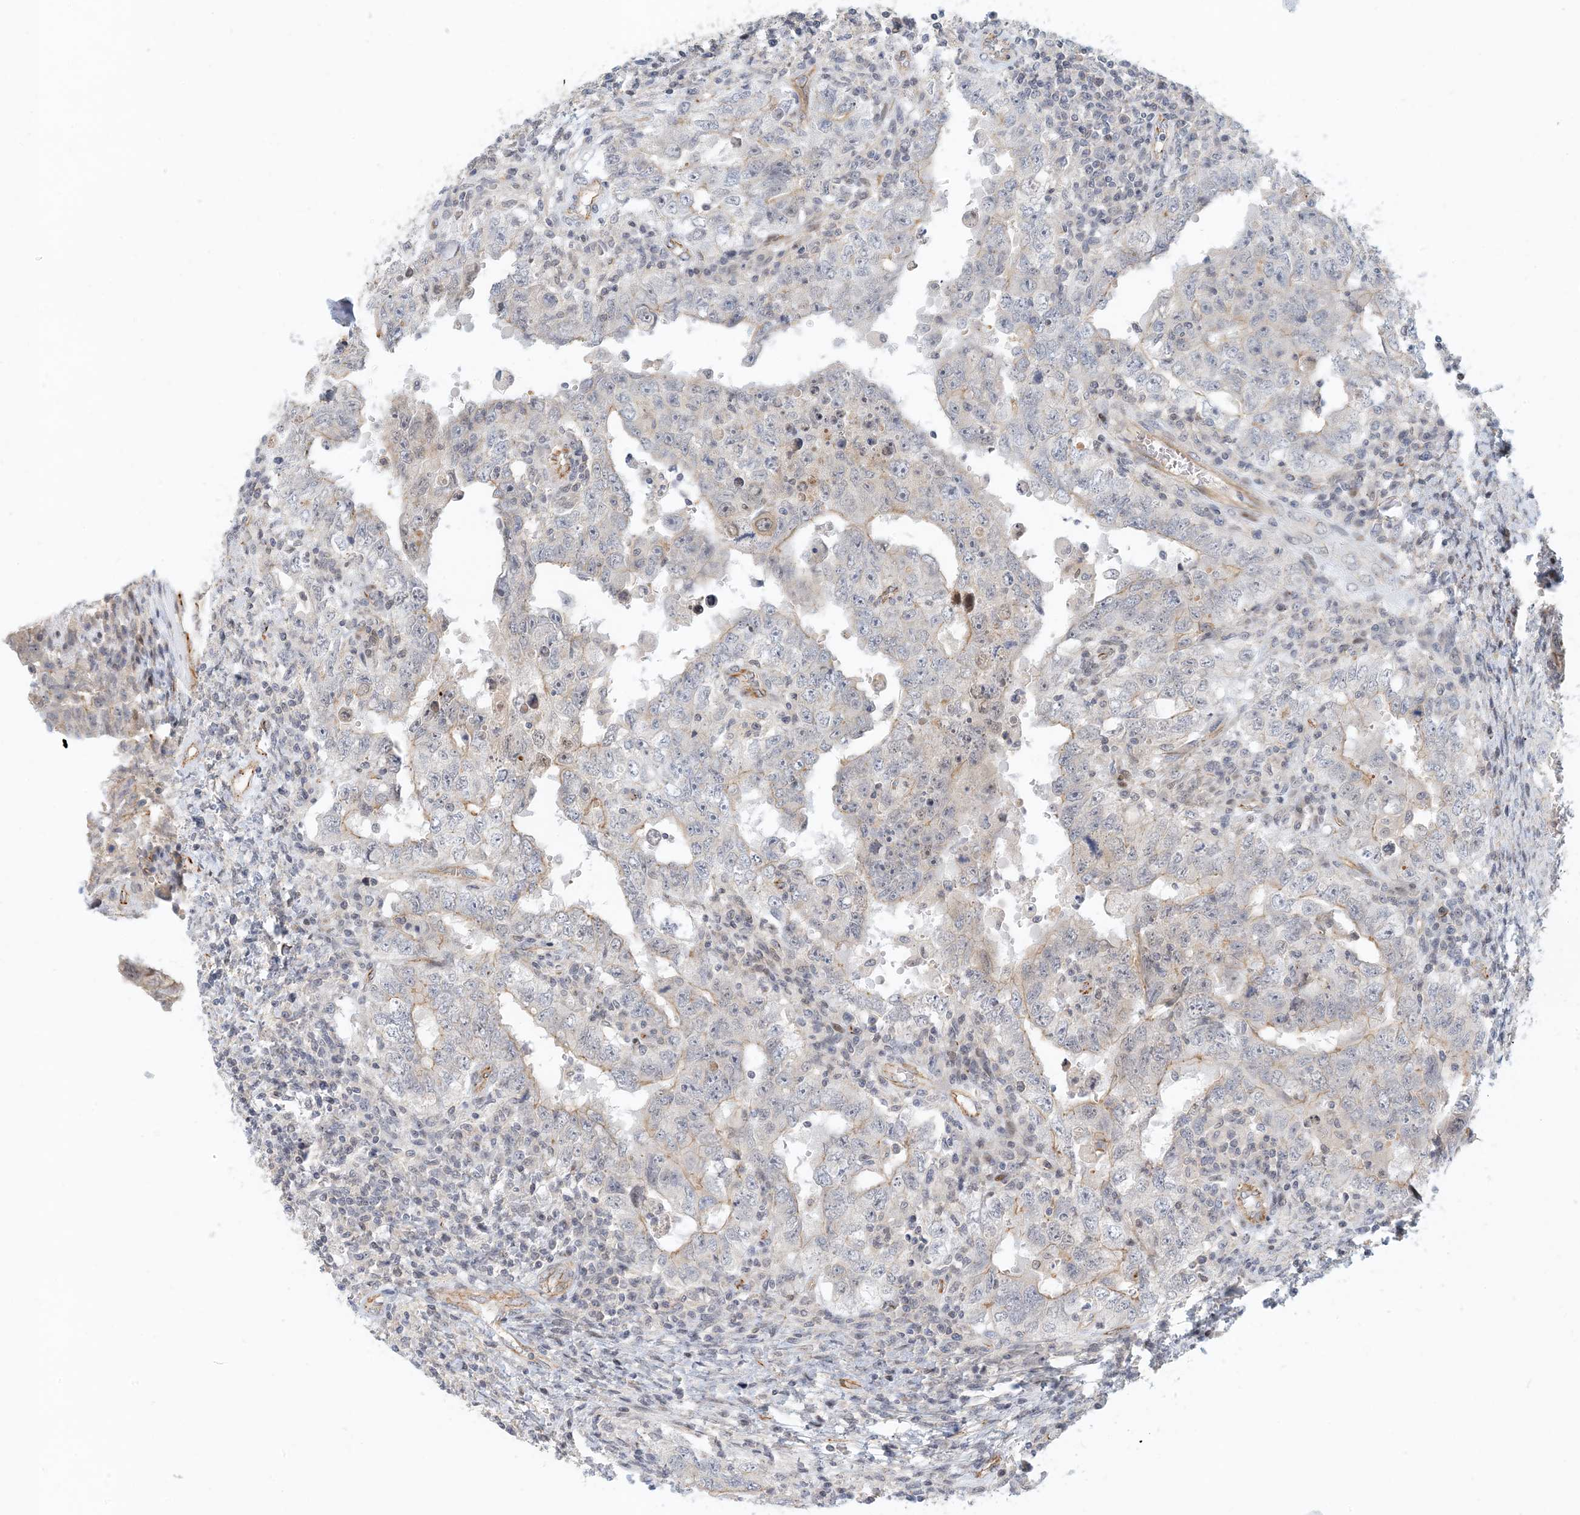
{"staining": {"intensity": "negative", "quantity": "none", "location": "none"}, "tissue": "testis cancer", "cell_type": "Tumor cells", "image_type": "cancer", "snomed": [{"axis": "morphology", "description": "Carcinoma, Embryonal, NOS"}, {"axis": "topography", "description": "Testis"}], "caption": "Human testis embryonal carcinoma stained for a protein using immunohistochemistry shows no positivity in tumor cells.", "gene": "MAPKBP1", "patient": {"sex": "male", "age": 26}}